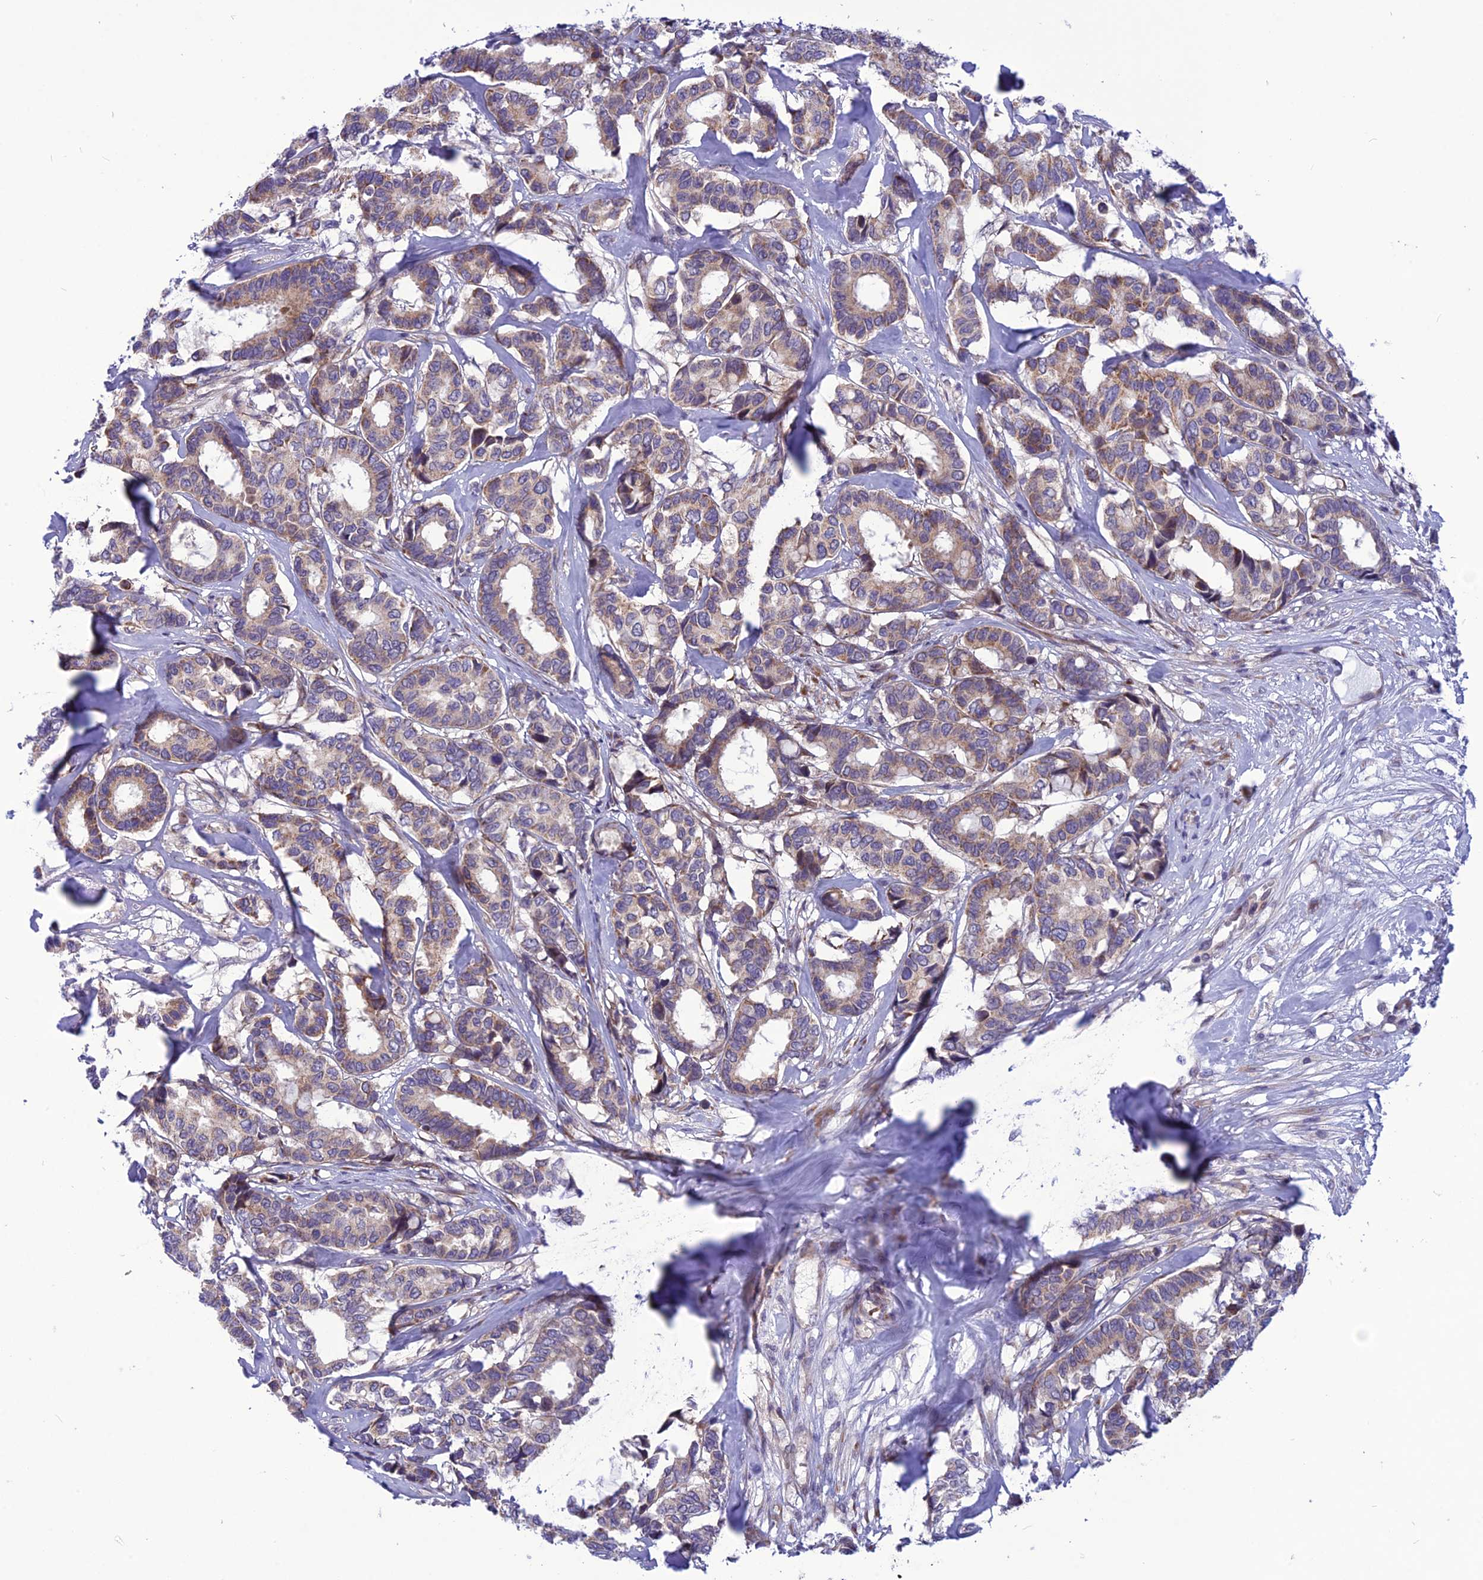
{"staining": {"intensity": "moderate", "quantity": "<25%", "location": "cytoplasmic/membranous"}, "tissue": "breast cancer", "cell_type": "Tumor cells", "image_type": "cancer", "snomed": [{"axis": "morphology", "description": "Duct carcinoma"}, {"axis": "topography", "description": "Breast"}], "caption": "Protein analysis of breast cancer tissue reveals moderate cytoplasmic/membranous staining in about <25% of tumor cells.", "gene": "PSMF1", "patient": {"sex": "female", "age": 87}}